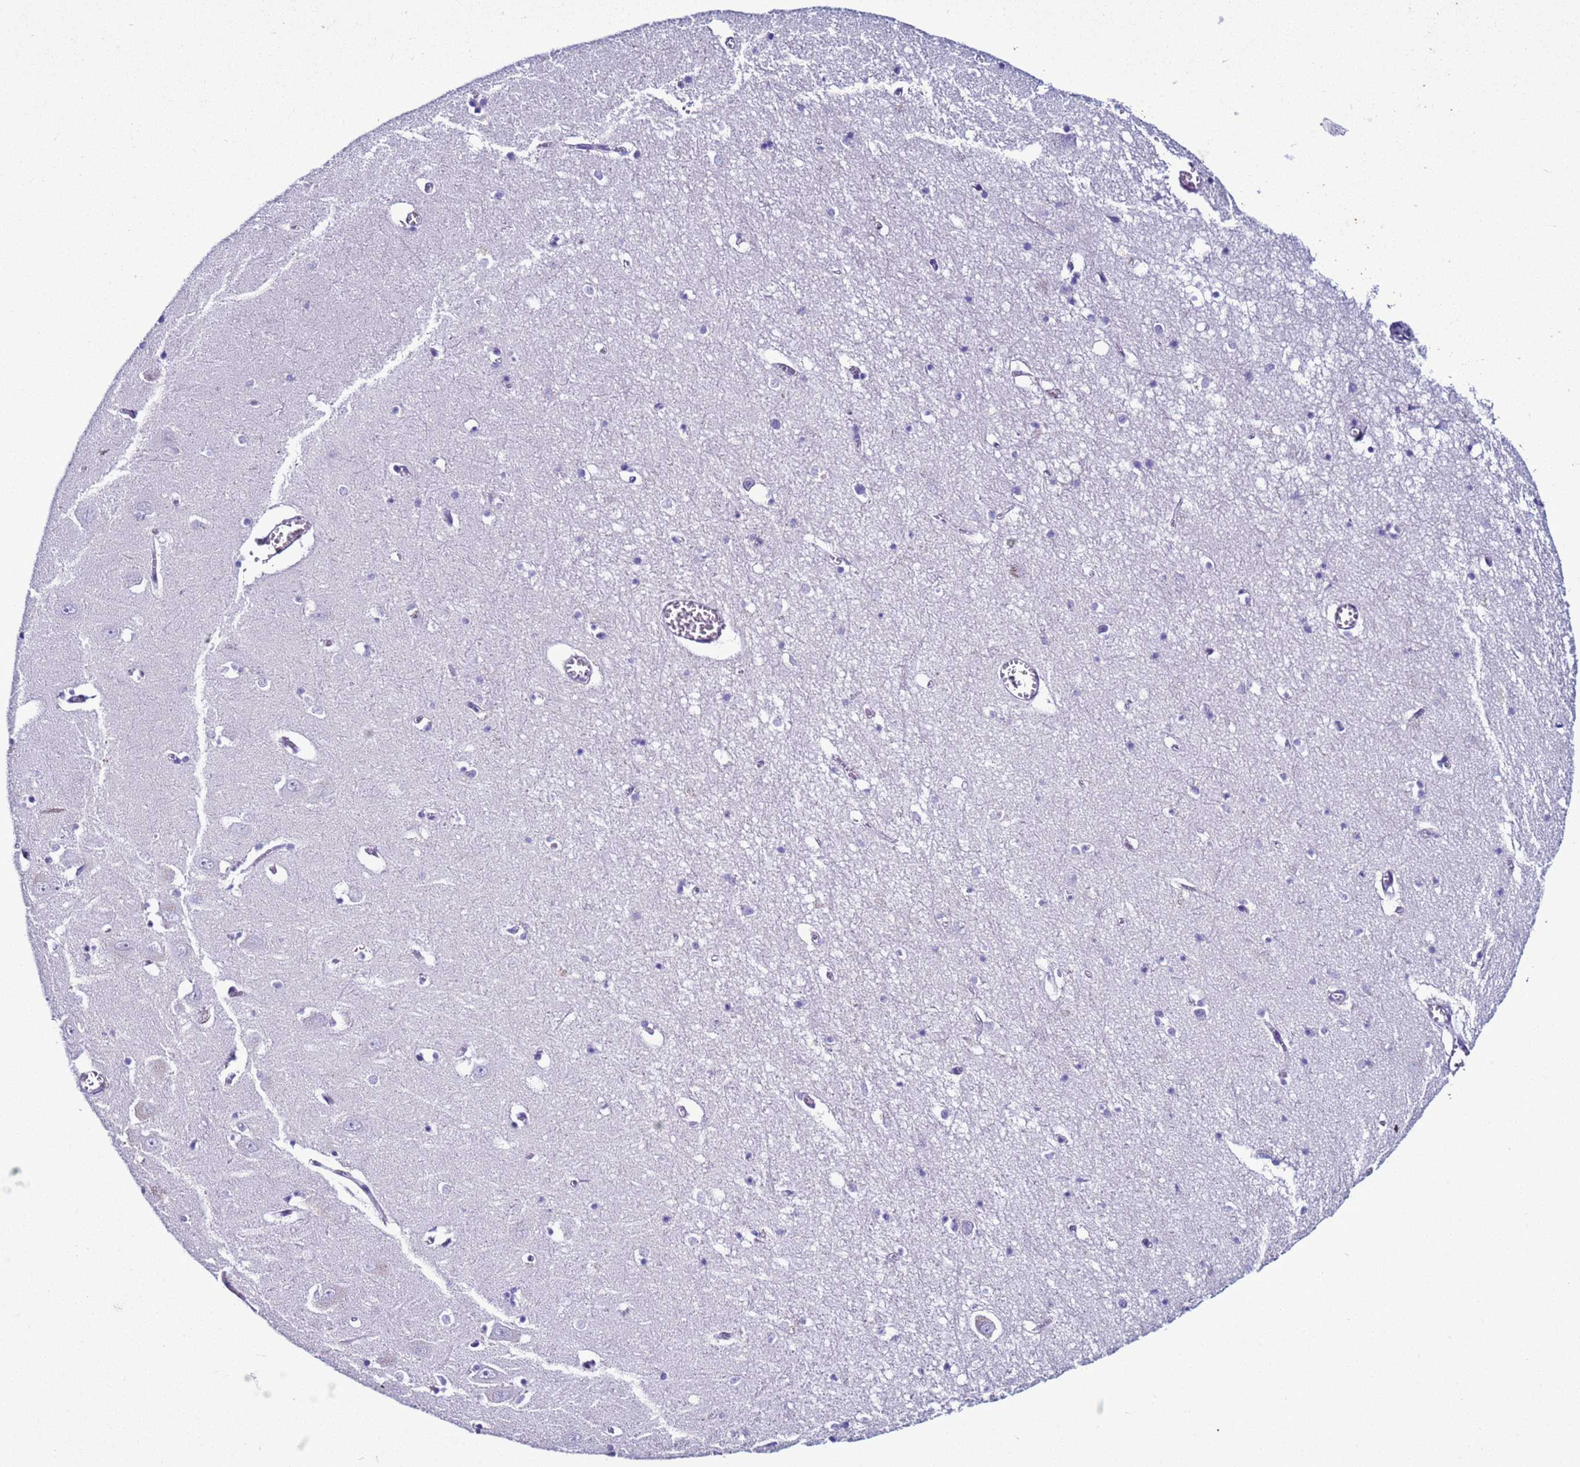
{"staining": {"intensity": "negative", "quantity": "none", "location": "none"}, "tissue": "hippocampus", "cell_type": "Glial cells", "image_type": "normal", "snomed": [{"axis": "morphology", "description": "Normal tissue, NOS"}, {"axis": "topography", "description": "Hippocampus"}], "caption": "Immunohistochemistry histopathology image of benign hippocampus stained for a protein (brown), which reveals no staining in glial cells.", "gene": "LRRC10B", "patient": {"sex": "male", "age": 70}}